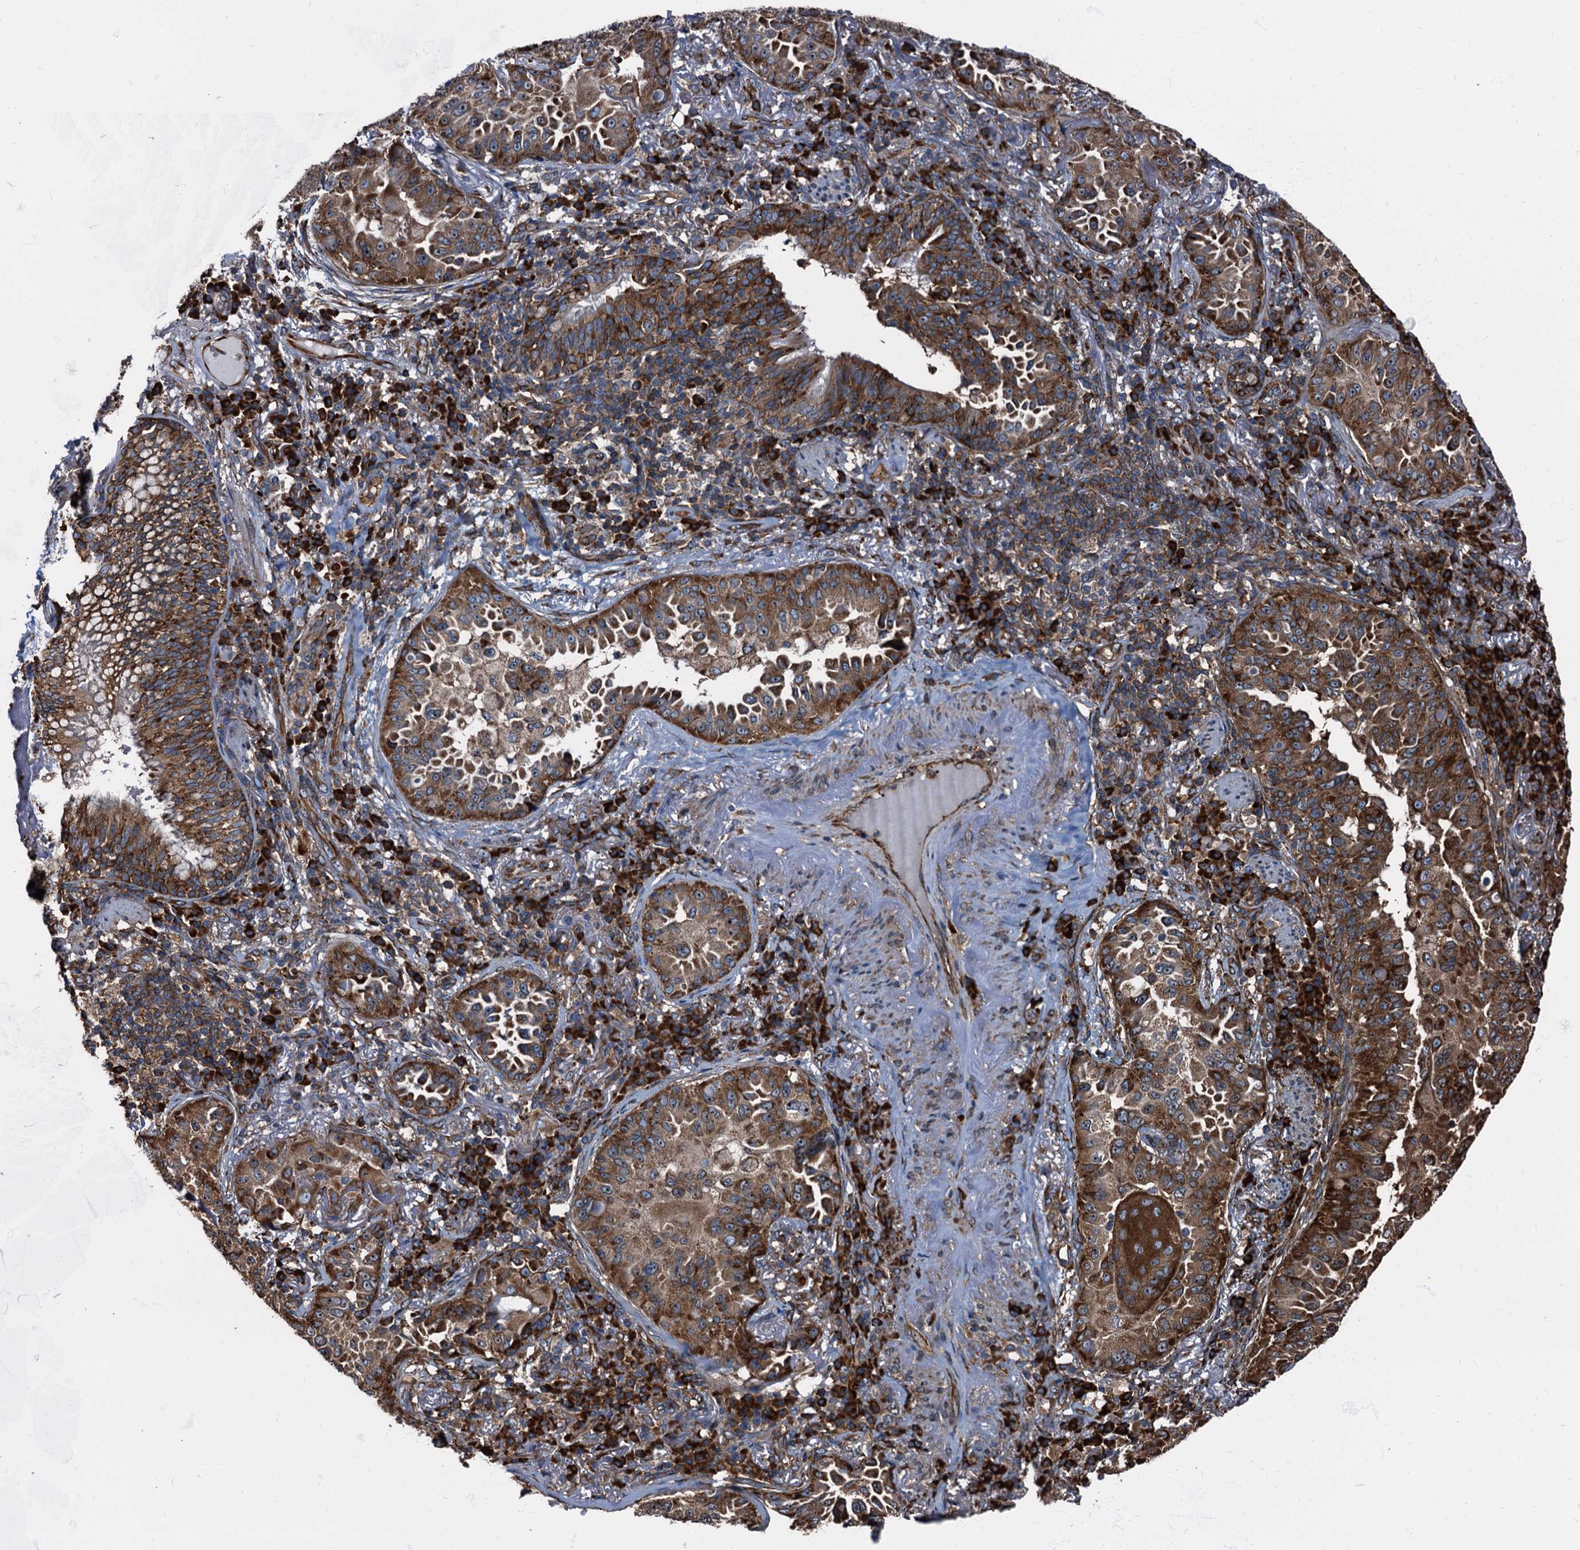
{"staining": {"intensity": "moderate", "quantity": ">75%", "location": "cytoplasmic/membranous"}, "tissue": "lung cancer", "cell_type": "Tumor cells", "image_type": "cancer", "snomed": [{"axis": "morphology", "description": "Adenocarcinoma, NOS"}, {"axis": "topography", "description": "Lung"}], "caption": "A brown stain highlights moderate cytoplasmic/membranous positivity of a protein in lung cancer tumor cells.", "gene": "ATP2C1", "patient": {"sex": "female", "age": 69}}